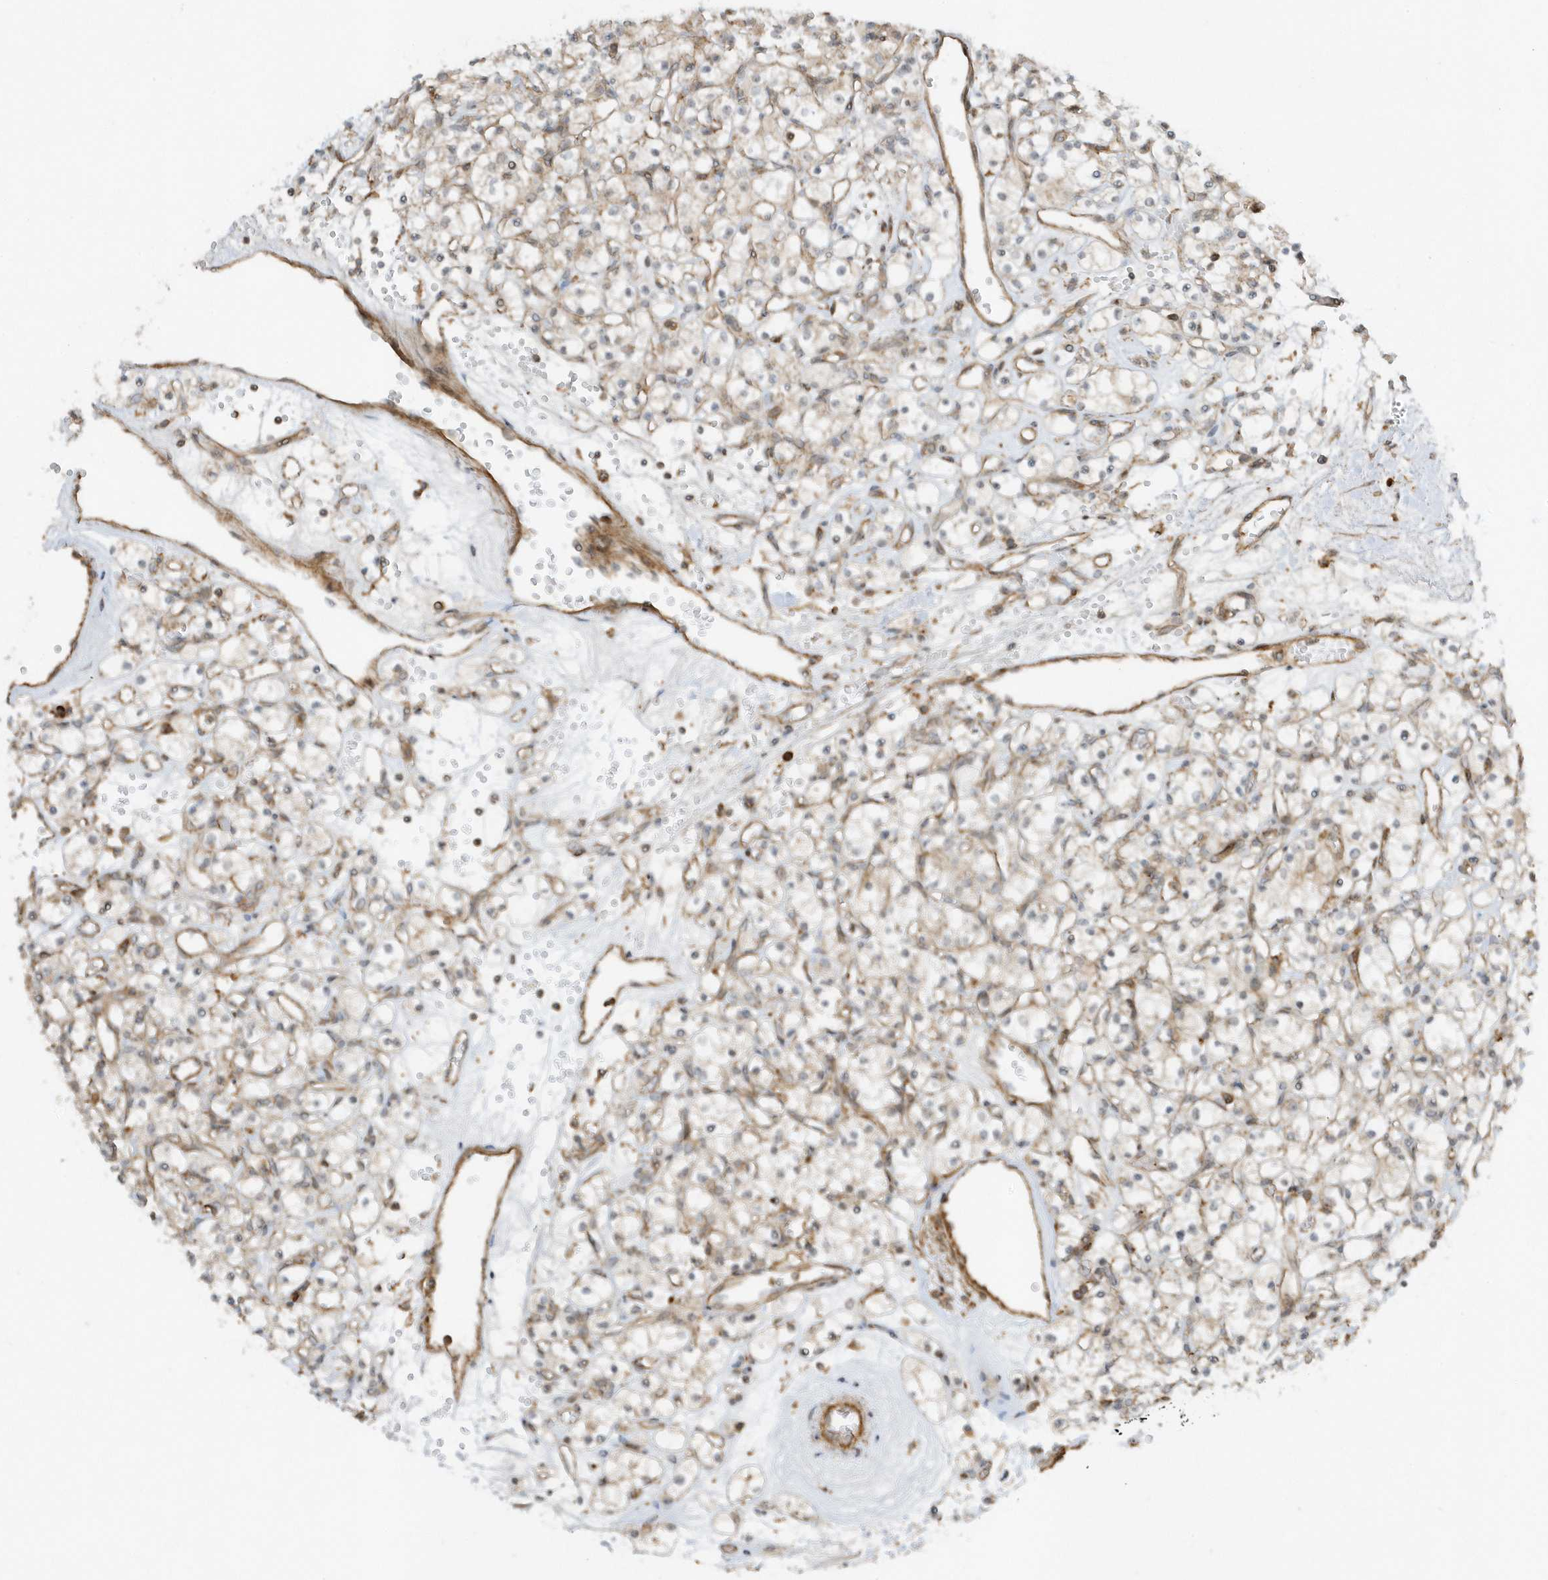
{"staining": {"intensity": "weak", "quantity": "<25%", "location": "cytoplasmic/membranous"}, "tissue": "renal cancer", "cell_type": "Tumor cells", "image_type": "cancer", "snomed": [{"axis": "morphology", "description": "Adenocarcinoma, NOS"}, {"axis": "topography", "description": "Kidney"}], "caption": "Protein analysis of renal adenocarcinoma exhibits no significant staining in tumor cells.", "gene": "ZBTB8A", "patient": {"sex": "female", "age": 59}}